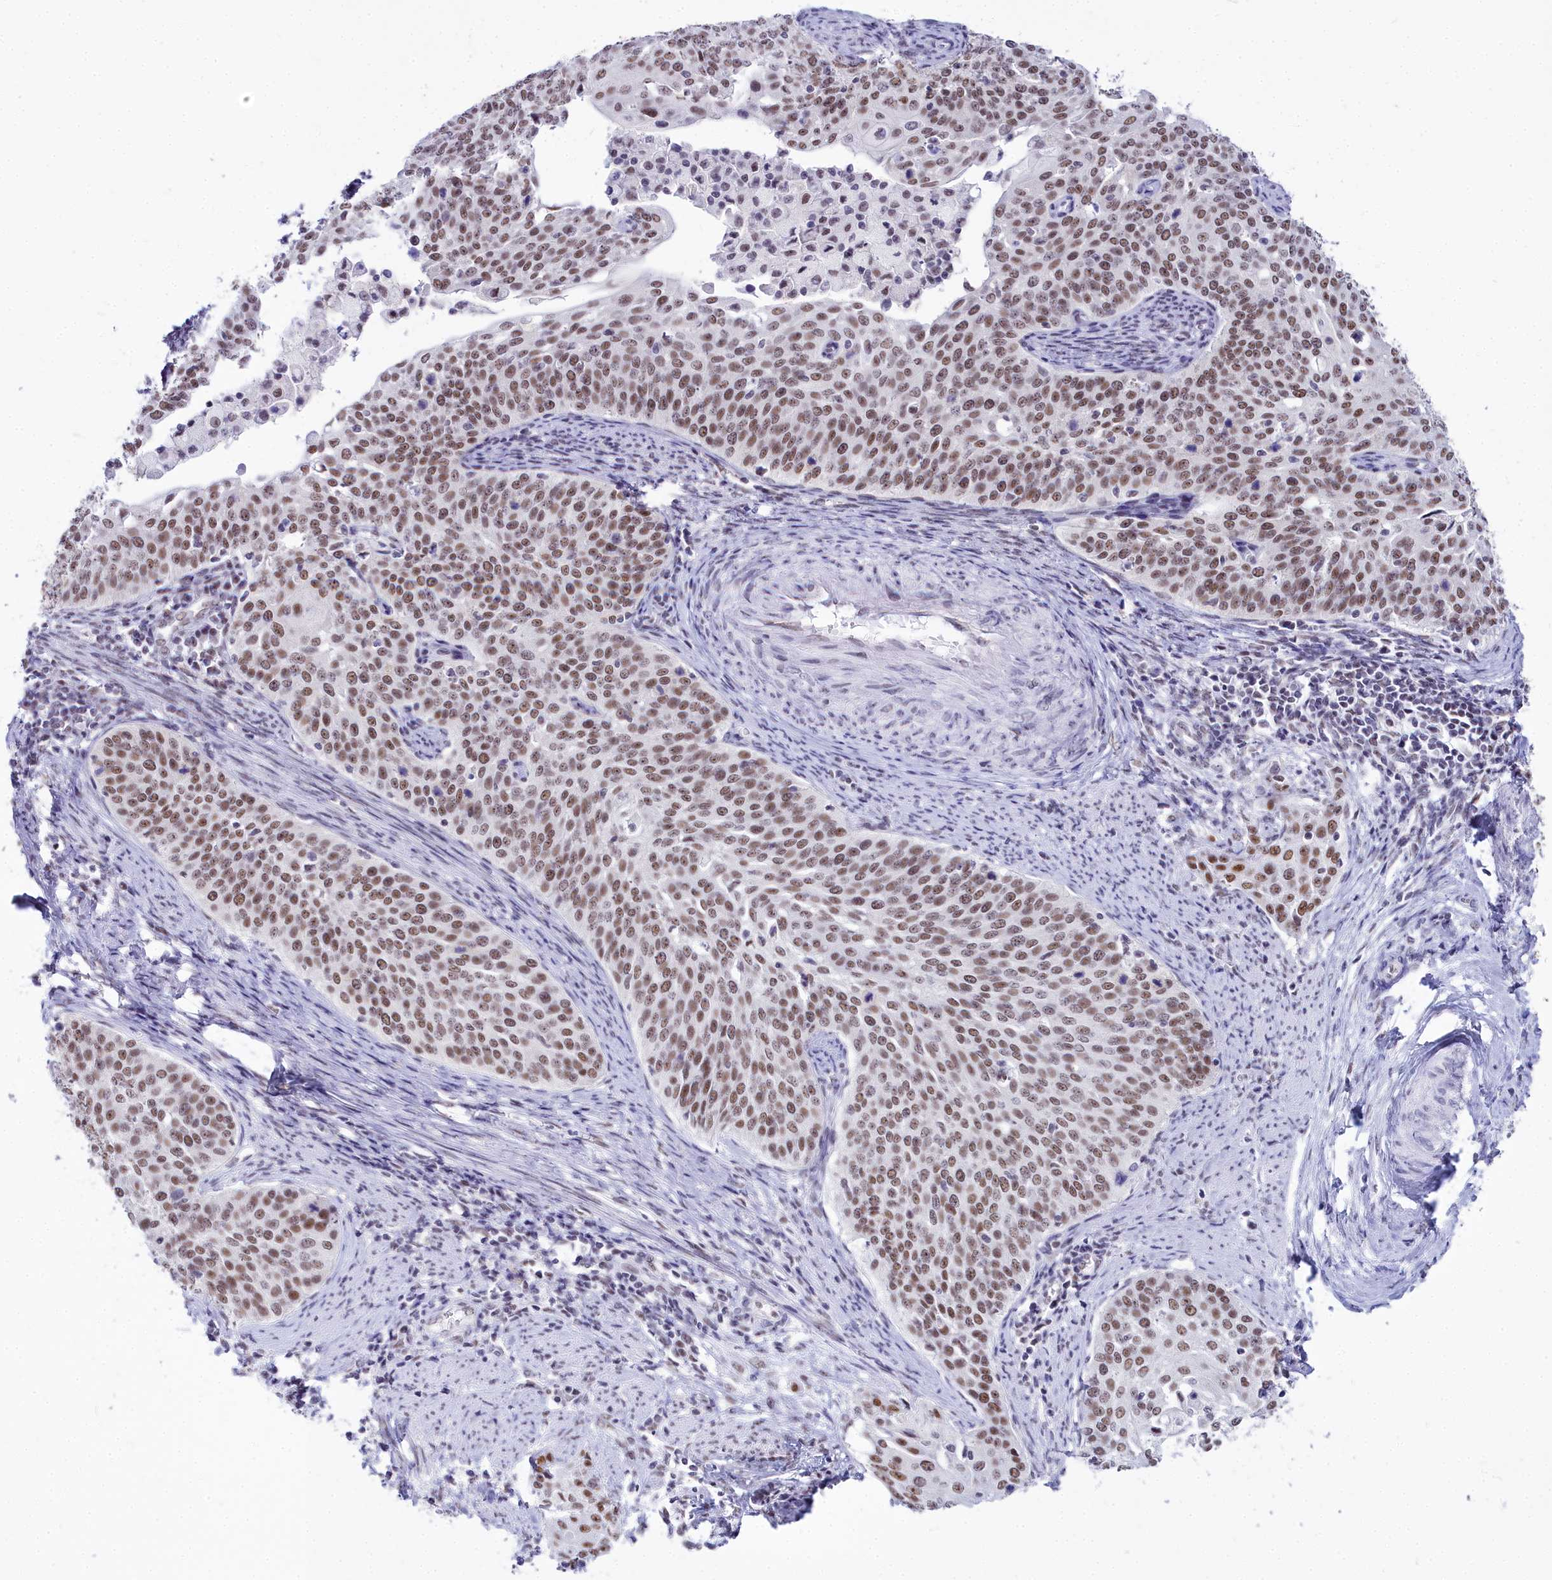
{"staining": {"intensity": "moderate", "quantity": ">75%", "location": "nuclear"}, "tissue": "cervical cancer", "cell_type": "Tumor cells", "image_type": "cancer", "snomed": [{"axis": "morphology", "description": "Squamous cell carcinoma, NOS"}, {"axis": "topography", "description": "Cervix"}], "caption": "Immunohistochemical staining of cervical squamous cell carcinoma shows medium levels of moderate nuclear staining in approximately >75% of tumor cells.", "gene": "RBM12", "patient": {"sex": "female", "age": 44}}